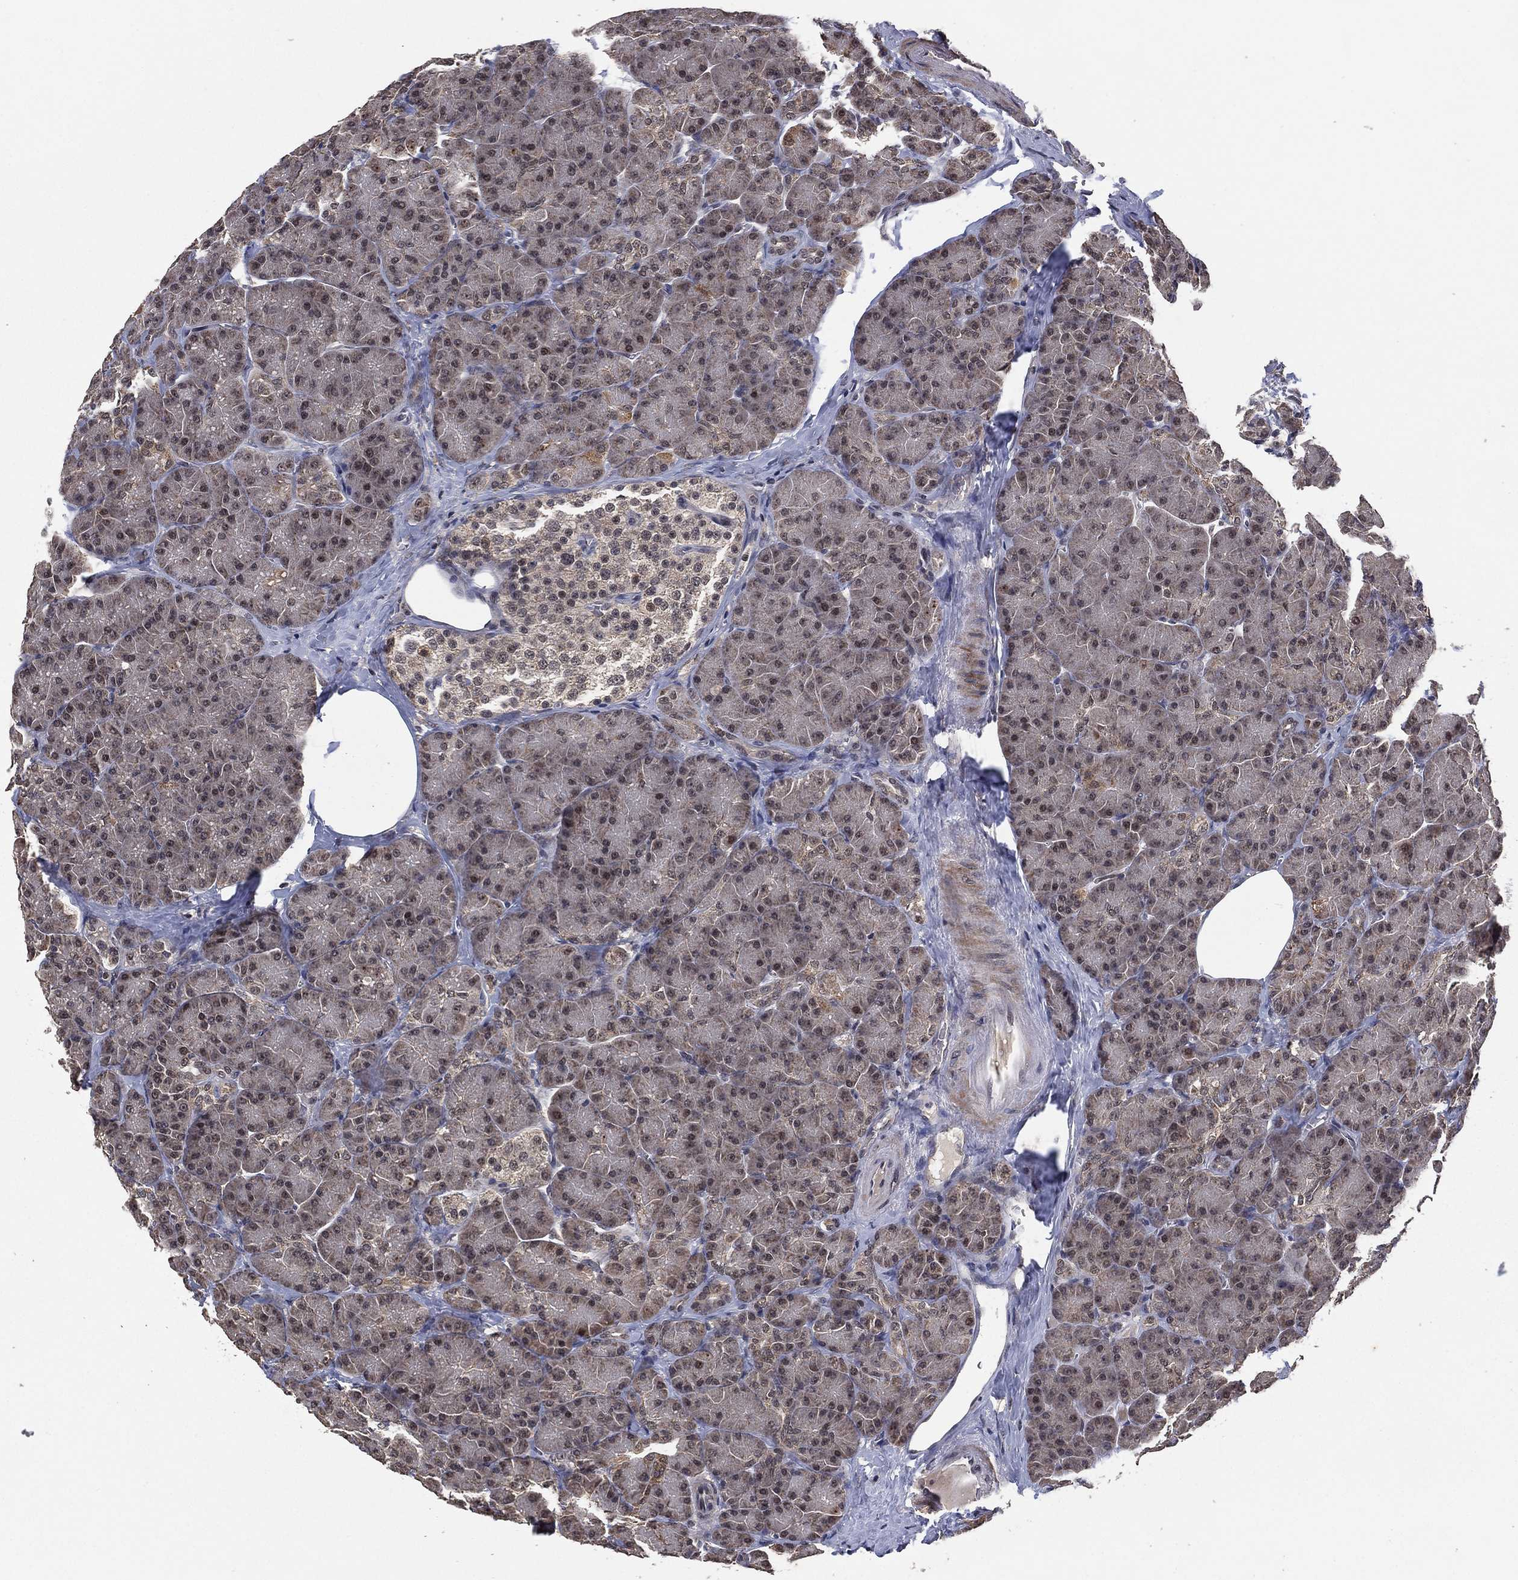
{"staining": {"intensity": "weak", "quantity": "<25%", "location": "cytoplasmic/membranous"}, "tissue": "pancreas", "cell_type": "Exocrine glandular cells", "image_type": "normal", "snomed": [{"axis": "morphology", "description": "Normal tissue, NOS"}, {"axis": "topography", "description": "Pancreas"}], "caption": "An IHC photomicrograph of unremarkable pancreas is shown. There is no staining in exocrine glandular cells of pancreas. (DAB IHC, high magnification).", "gene": "NELFCD", "patient": {"sex": "male", "age": 57}}